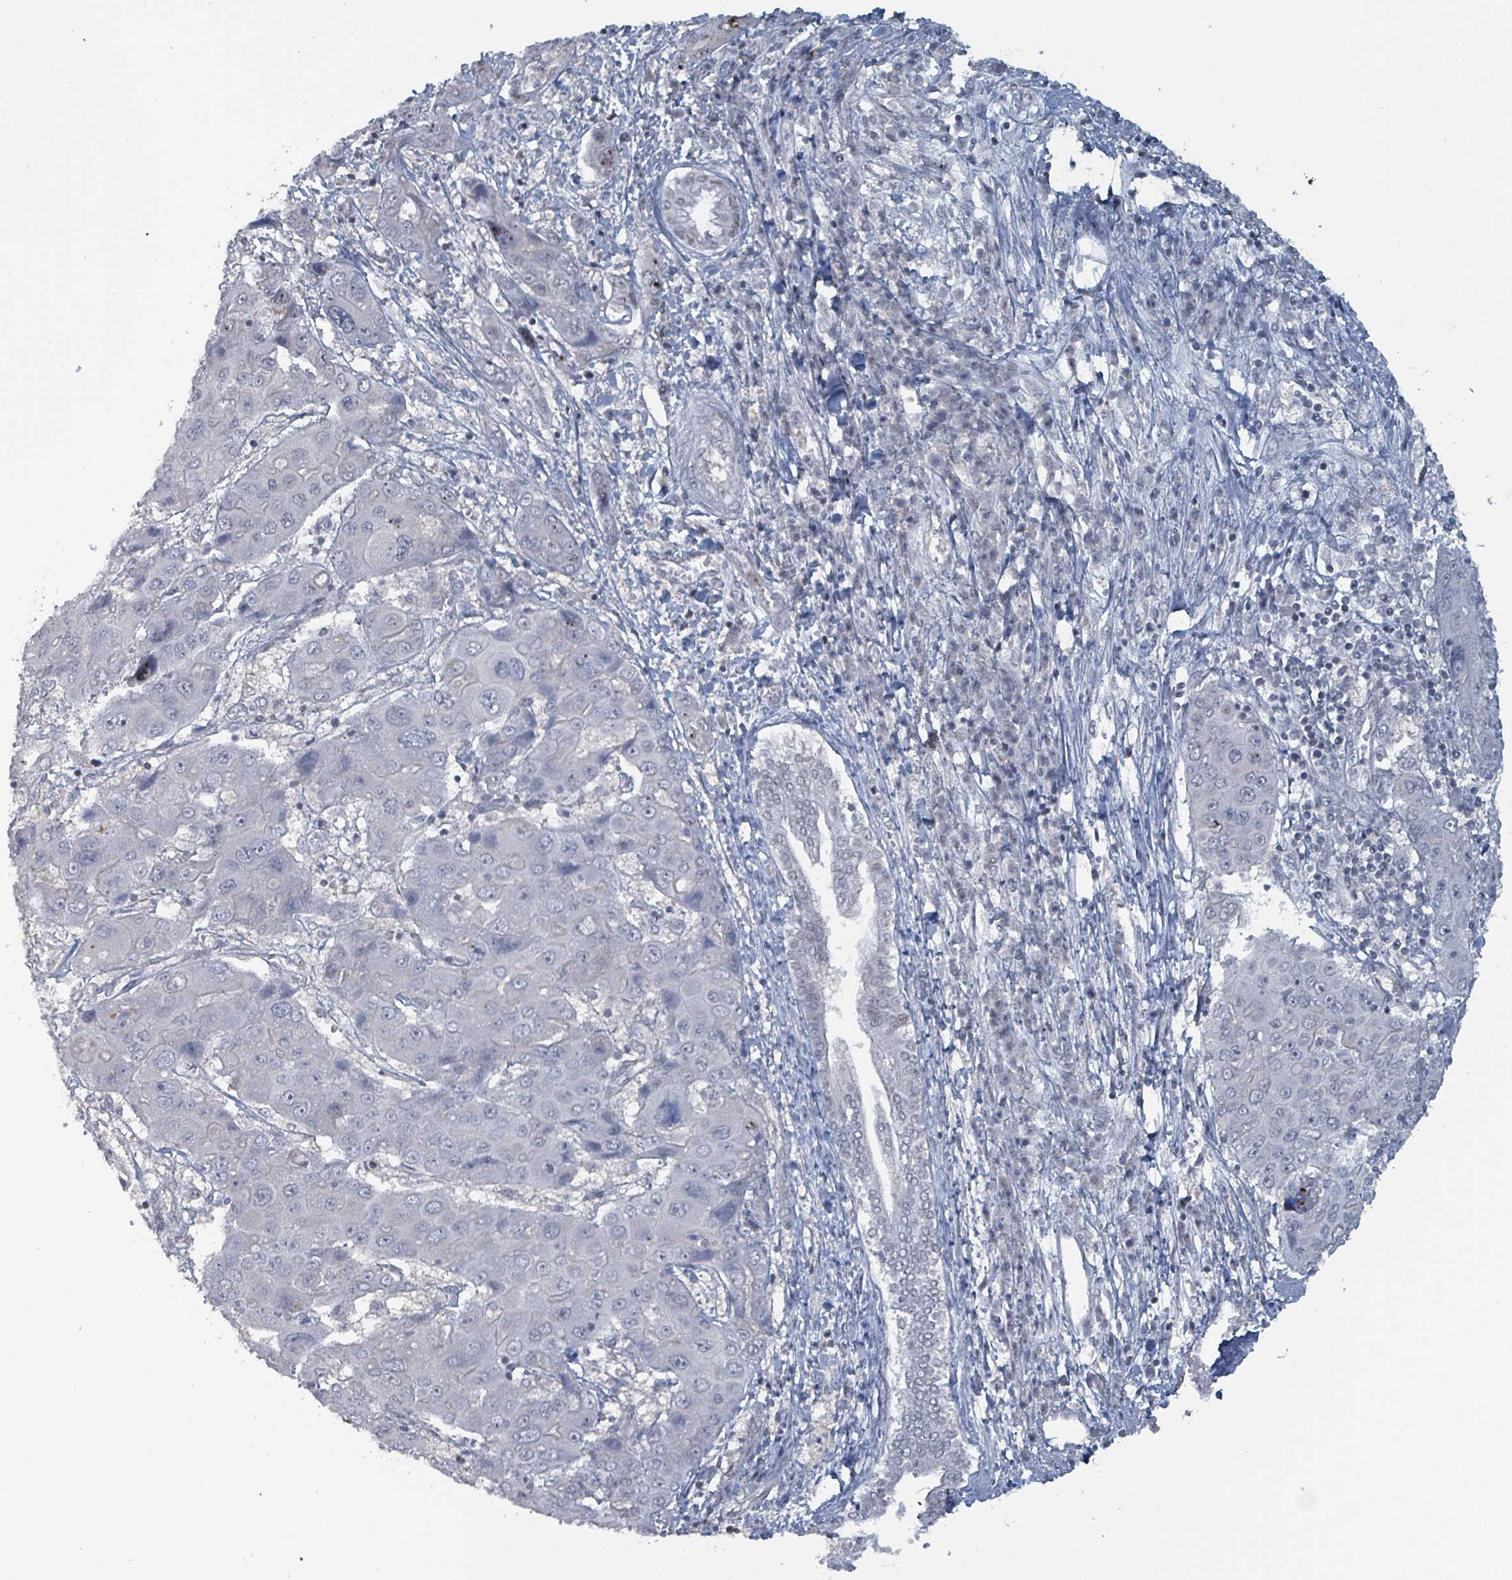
{"staining": {"intensity": "negative", "quantity": "none", "location": "none"}, "tissue": "liver cancer", "cell_type": "Tumor cells", "image_type": "cancer", "snomed": [{"axis": "morphology", "description": "Cholangiocarcinoma"}, {"axis": "topography", "description": "Liver"}], "caption": "DAB (3,3'-diaminobenzidine) immunohistochemical staining of liver cancer (cholangiocarcinoma) exhibits no significant staining in tumor cells. (DAB IHC, high magnification).", "gene": "BIVM", "patient": {"sex": "male", "age": 67}}